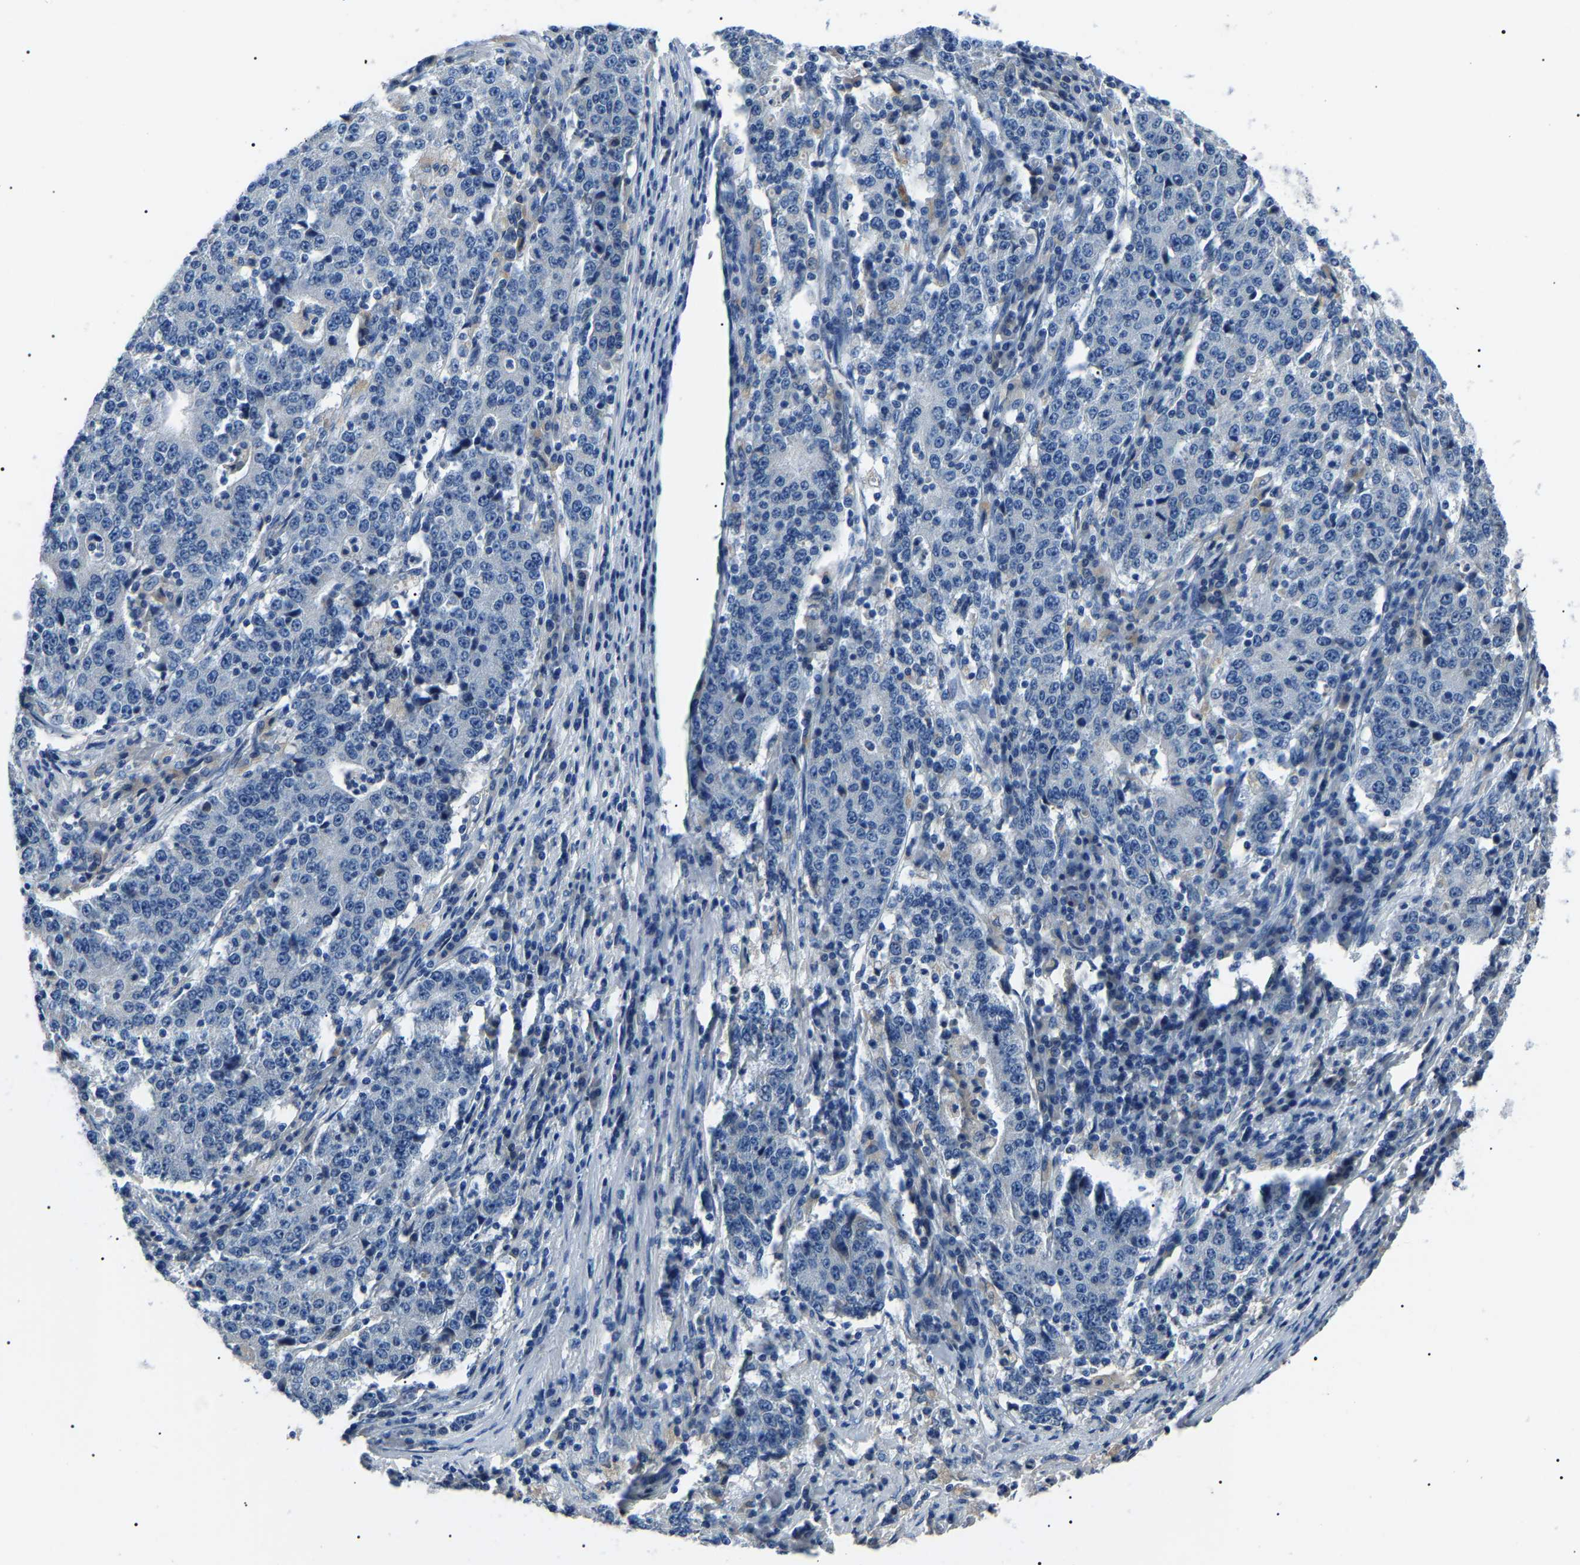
{"staining": {"intensity": "negative", "quantity": "none", "location": "none"}, "tissue": "stomach cancer", "cell_type": "Tumor cells", "image_type": "cancer", "snomed": [{"axis": "morphology", "description": "Adenocarcinoma, NOS"}, {"axis": "topography", "description": "Stomach"}], "caption": "An immunohistochemistry (IHC) micrograph of stomach cancer is shown. There is no staining in tumor cells of stomach cancer.", "gene": "KLK15", "patient": {"sex": "male", "age": 59}}